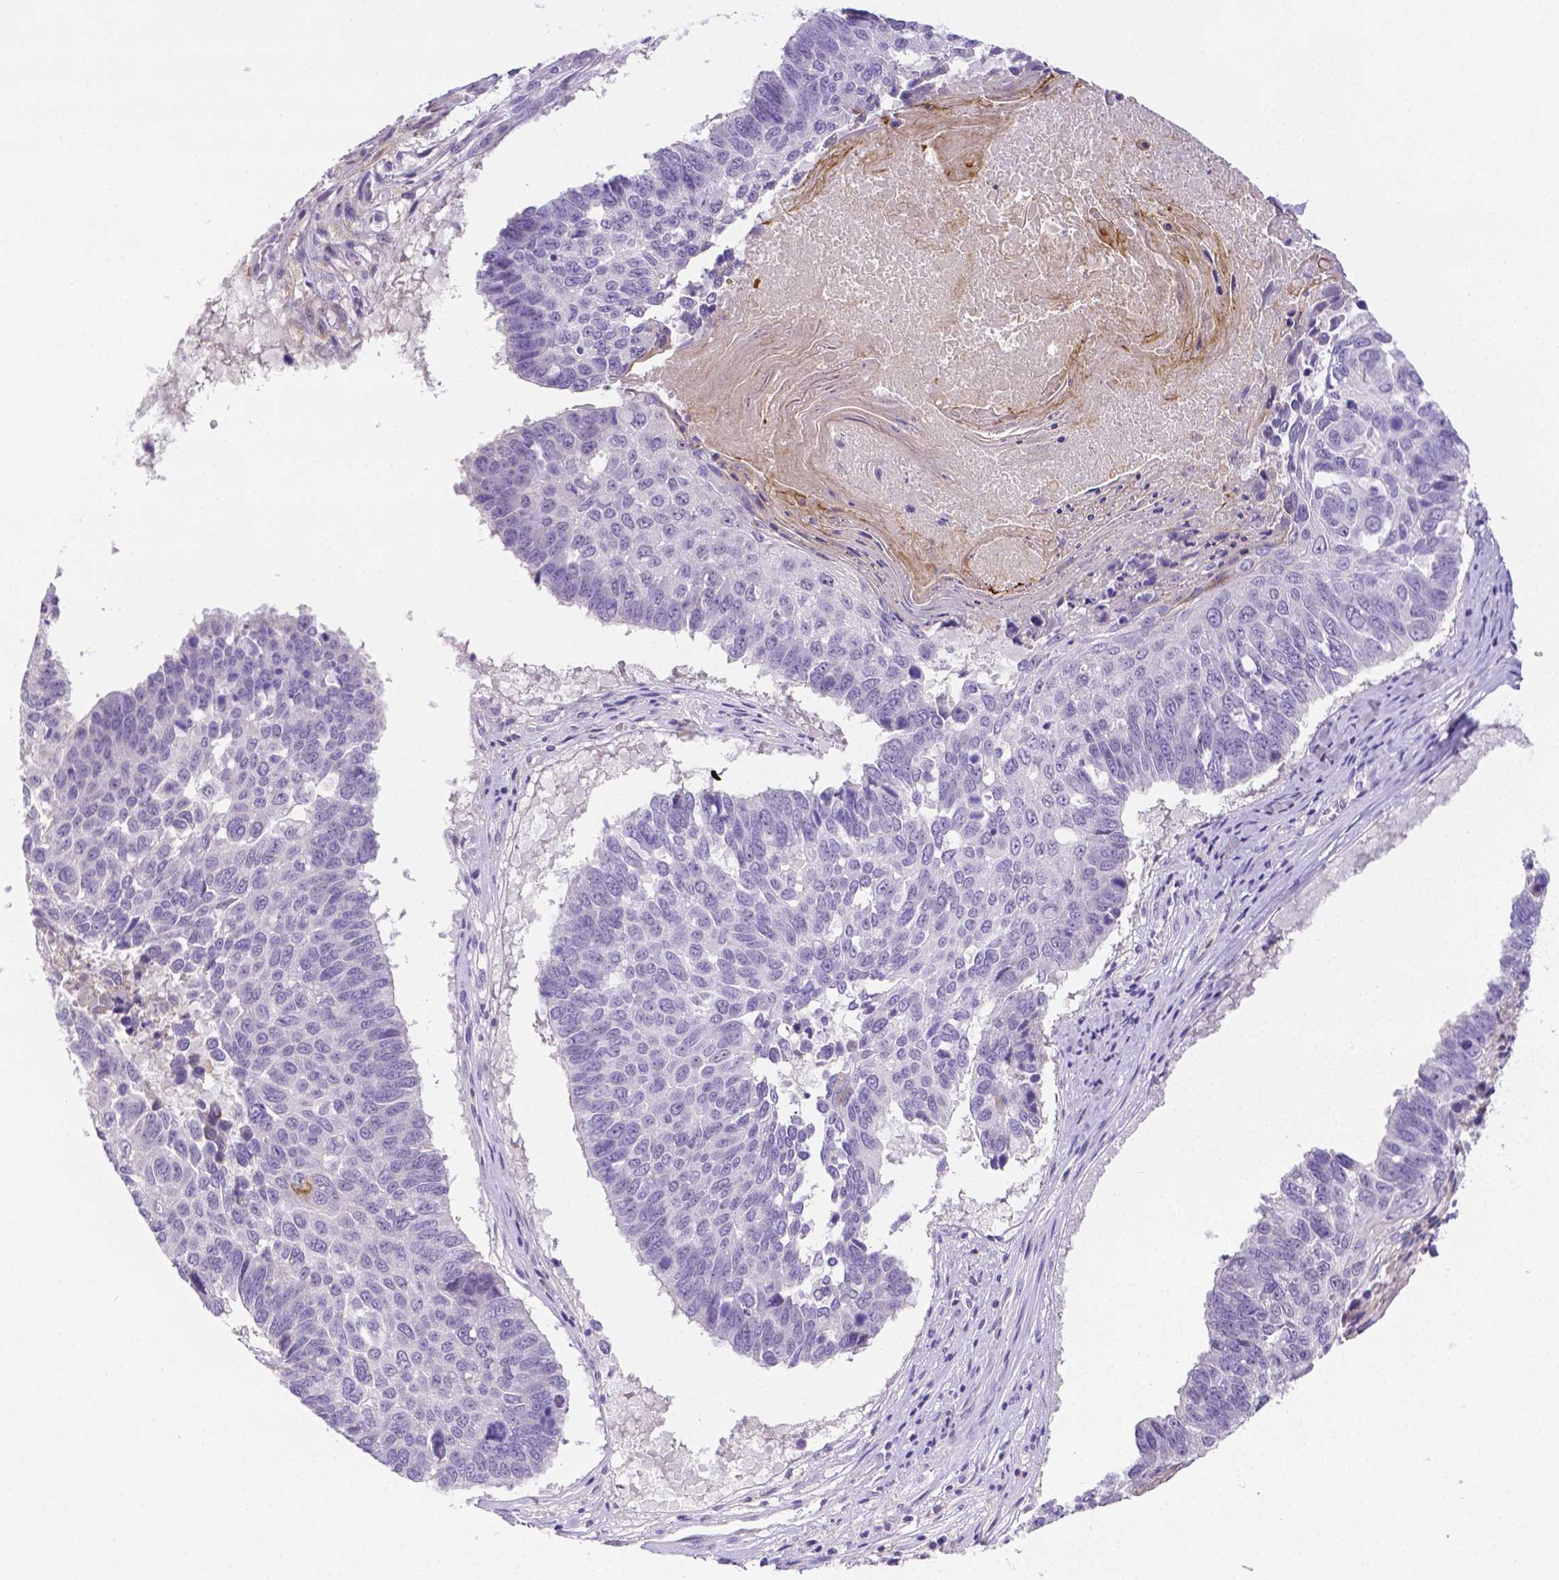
{"staining": {"intensity": "negative", "quantity": "none", "location": "none"}, "tissue": "lung cancer", "cell_type": "Tumor cells", "image_type": "cancer", "snomed": [{"axis": "morphology", "description": "Squamous cell carcinoma, NOS"}, {"axis": "topography", "description": "Lung"}], "caption": "An immunohistochemistry photomicrograph of lung cancer is shown. There is no staining in tumor cells of lung cancer. (Stains: DAB immunohistochemistry with hematoxylin counter stain, Microscopy: brightfield microscopy at high magnification).", "gene": "NXPH2", "patient": {"sex": "male", "age": 73}}